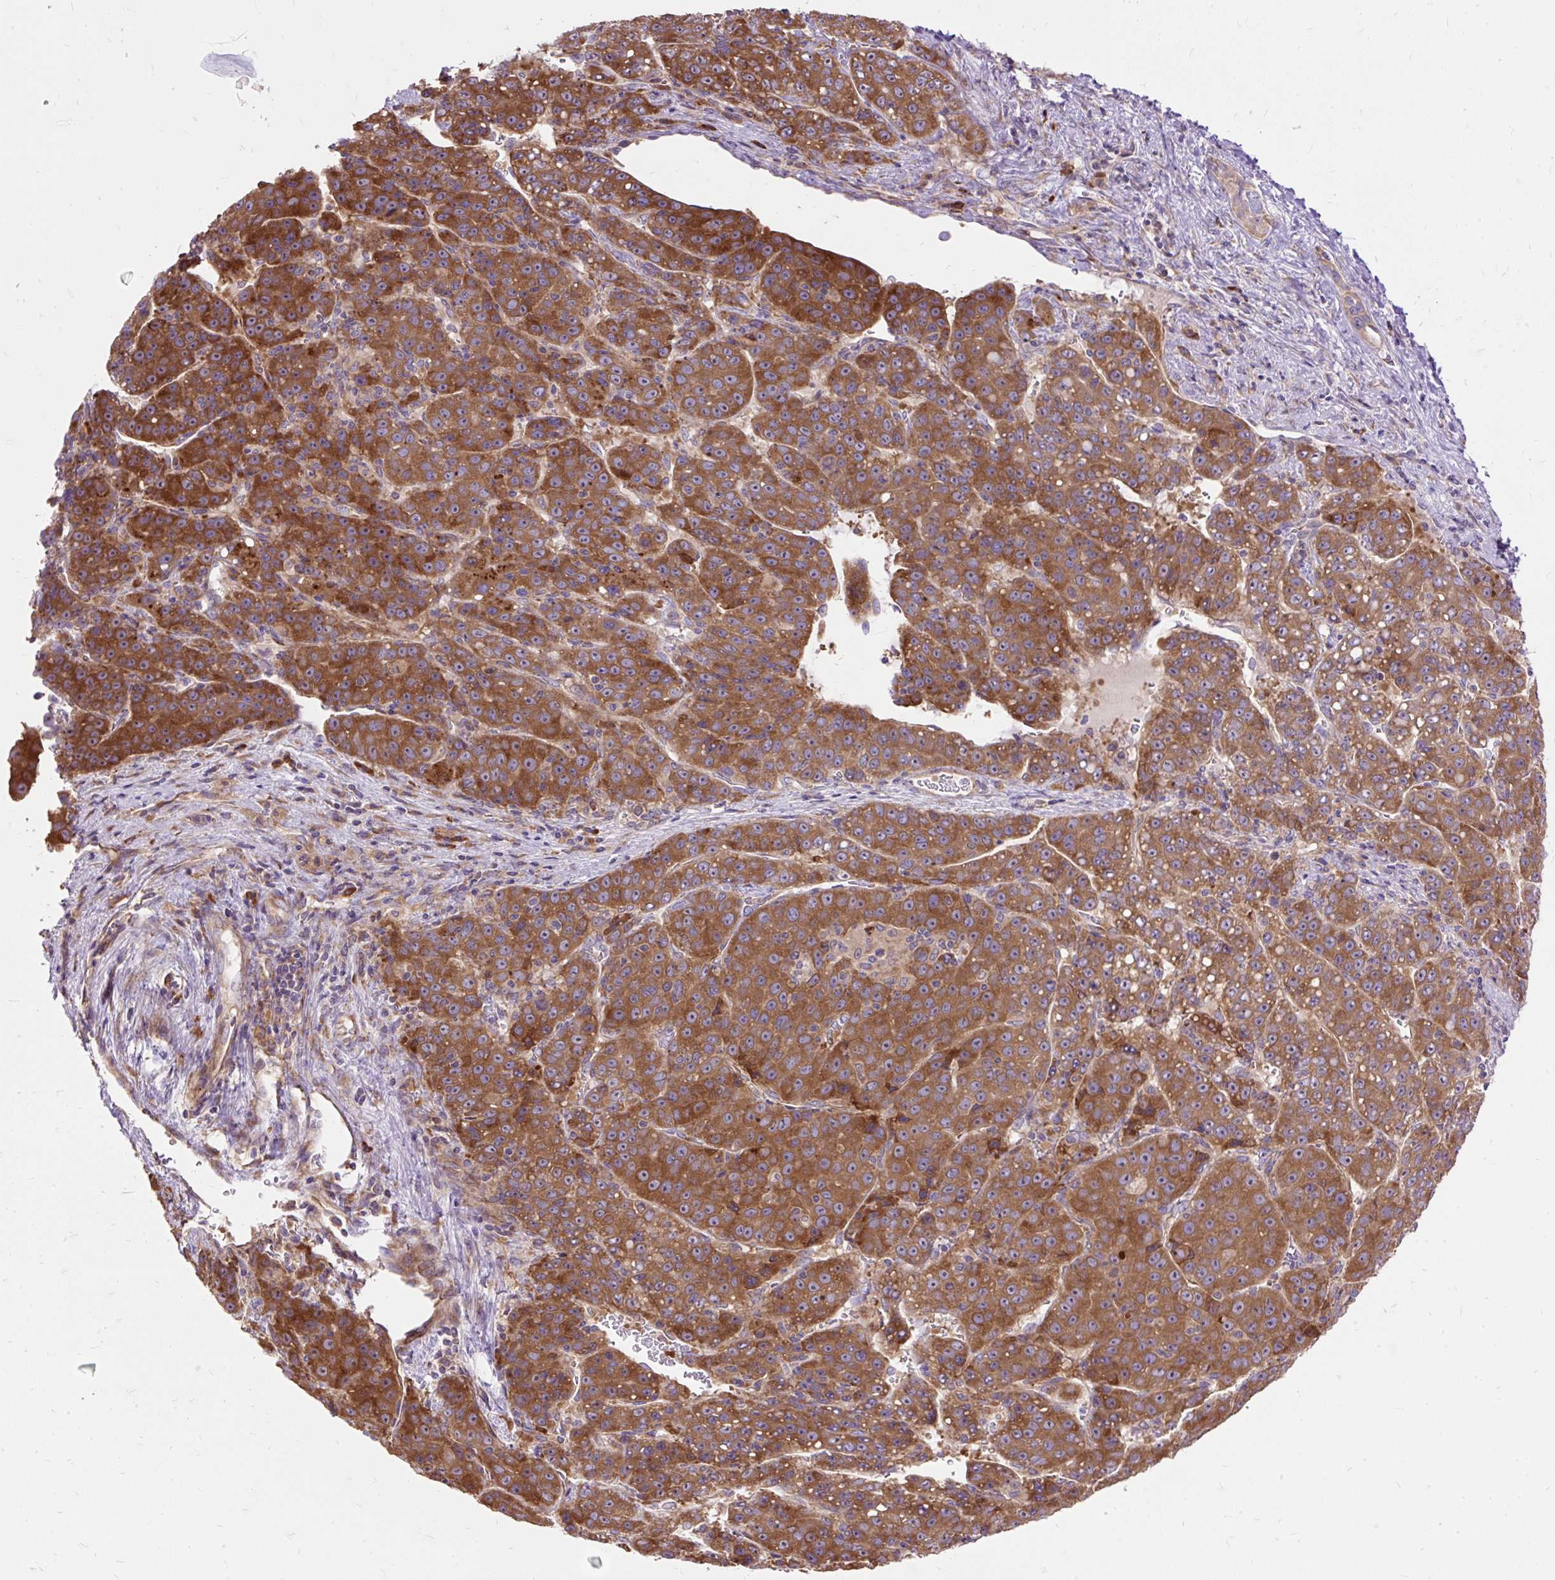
{"staining": {"intensity": "strong", "quantity": ">75%", "location": "cytoplasmic/membranous"}, "tissue": "liver cancer", "cell_type": "Tumor cells", "image_type": "cancer", "snomed": [{"axis": "morphology", "description": "Carcinoma, Hepatocellular, NOS"}, {"axis": "topography", "description": "Liver"}], "caption": "This is an image of immunohistochemistry (IHC) staining of liver hepatocellular carcinoma, which shows strong staining in the cytoplasmic/membranous of tumor cells.", "gene": "RPS5", "patient": {"sex": "female", "age": 53}}